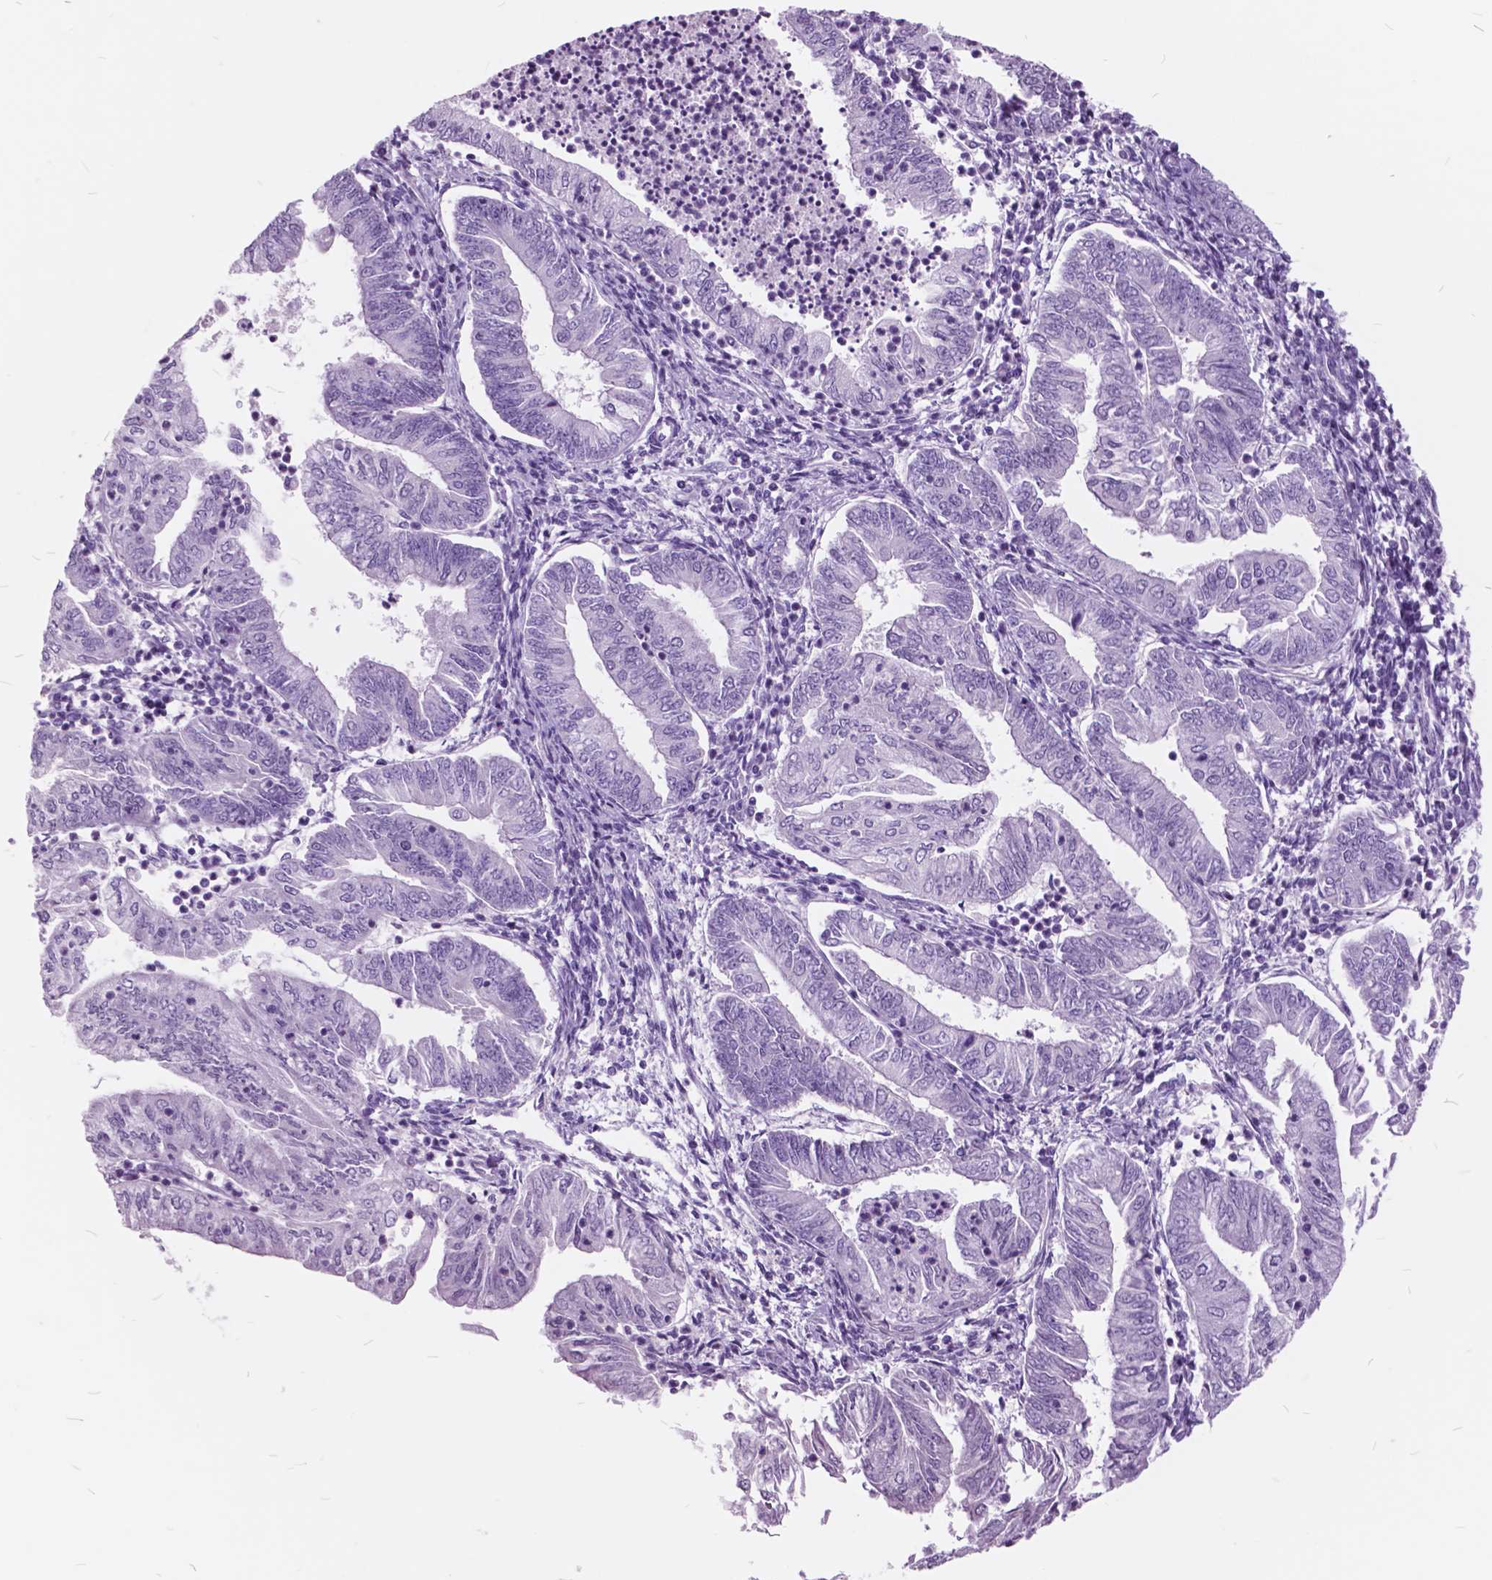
{"staining": {"intensity": "negative", "quantity": "none", "location": "none"}, "tissue": "endometrial cancer", "cell_type": "Tumor cells", "image_type": "cancer", "snomed": [{"axis": "morphology", "description": "Adenocarcinoma, NOS"}, {"axis": "topography", "description": "Endometrium"}], "caption": "The image exhibits no staining of tumor cells in endometrial cancer. Nuclei are stained in blue.", "gene": "GDF9", "patient": {"sex": "female", "age": 55}}